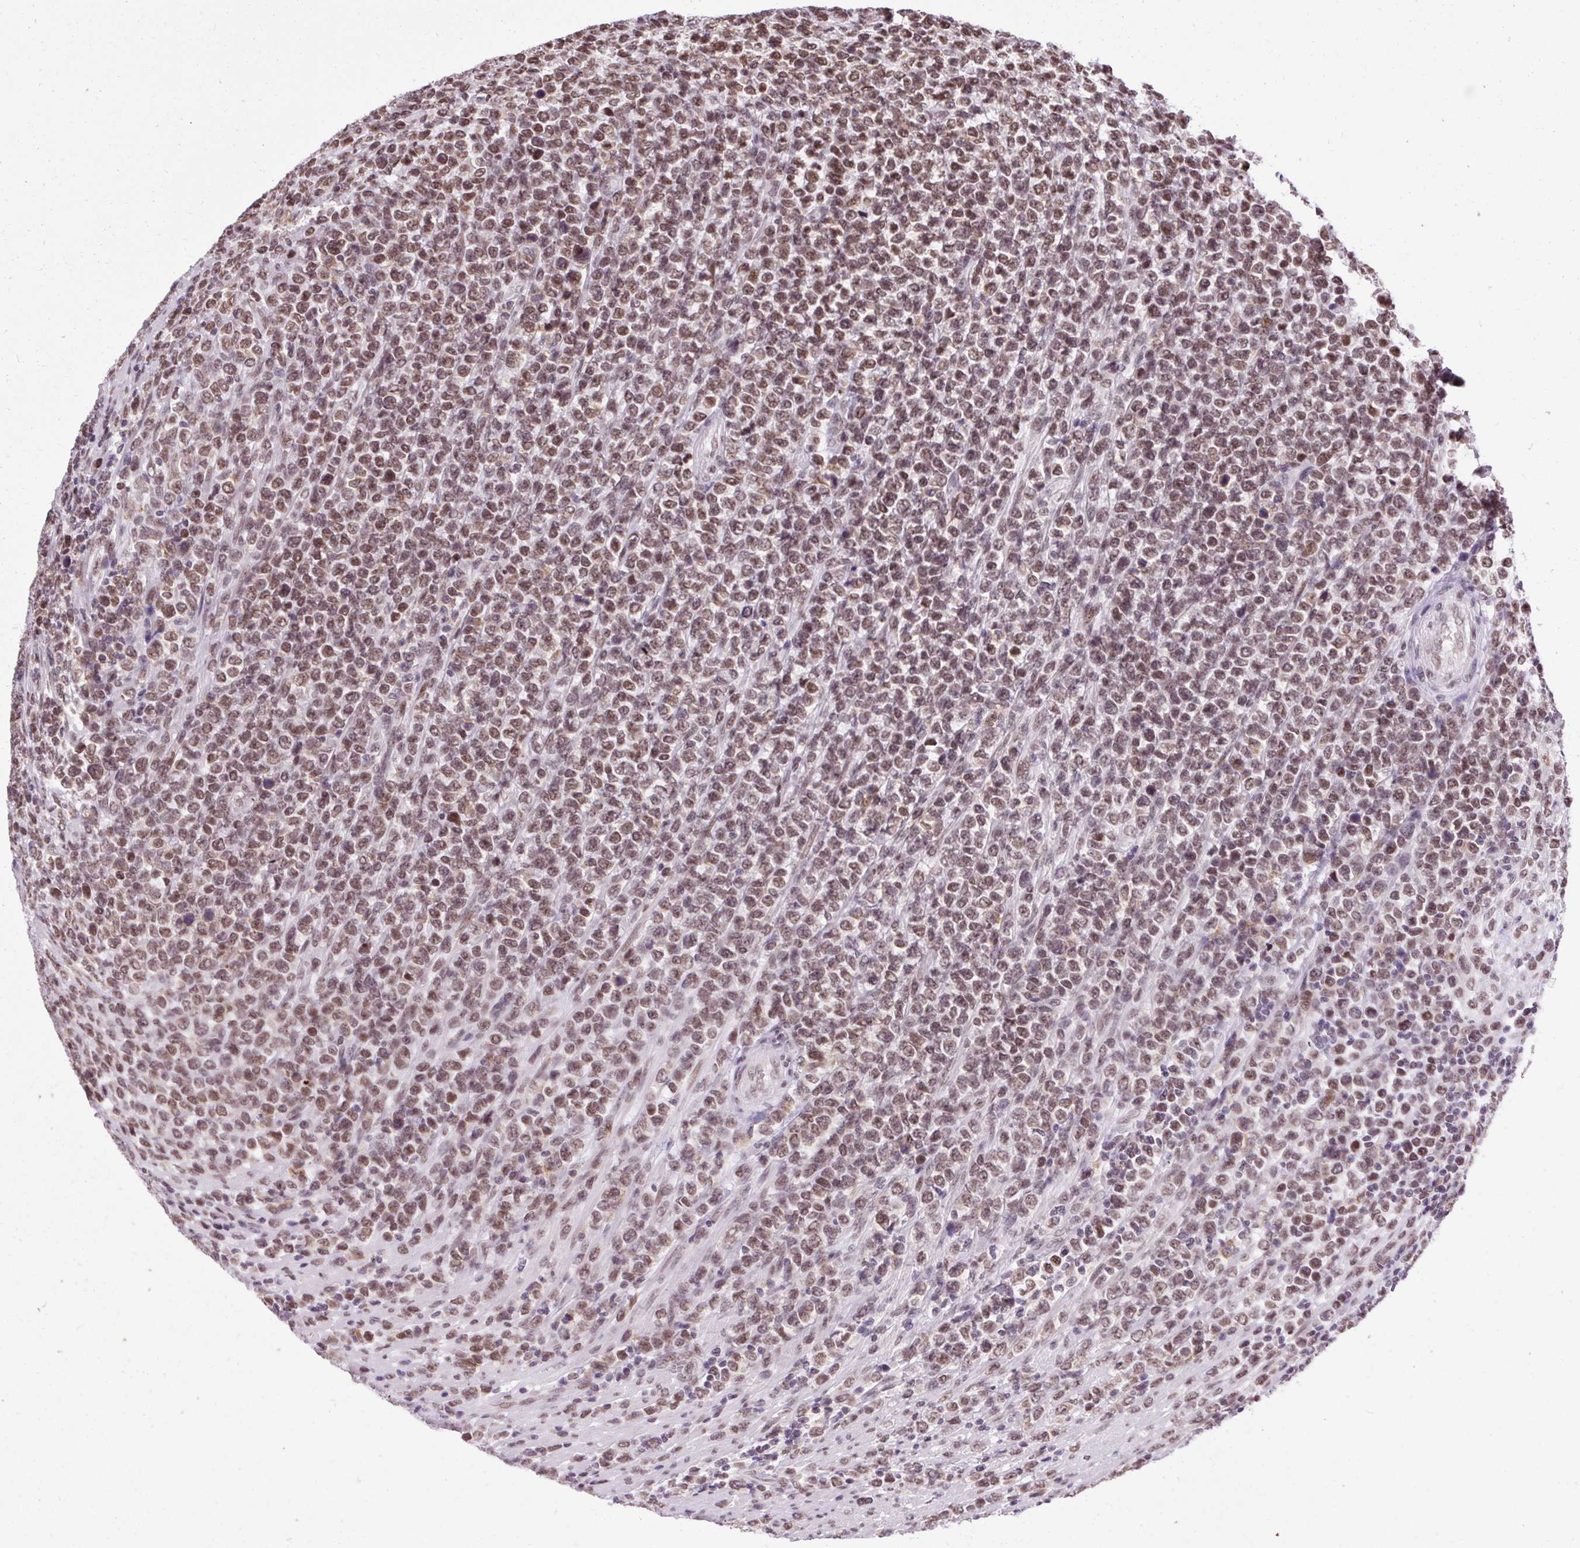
{"staining": {"intensity": "moderate", "quantity": ">75%", "location": "nuclear"}, "tissue": "lymphoma", "cell_type": "Tumor cells", "image_type": "cancer", "snomed": [{"axis": "morphology", "description": "Malignant lymphoma, non-Hodgkin's type, High grade"}, {"axis": "topography", "description": "Soft tissue"}], "caption": "Tumor cells show medium levels of moderate nuclear positivity in approximately >75% of cells in high-grade malignant lymphoma, non-Hodgkin's type.", "gene": "ZNF672", "patient": {"sex": "female", "age": 56}}